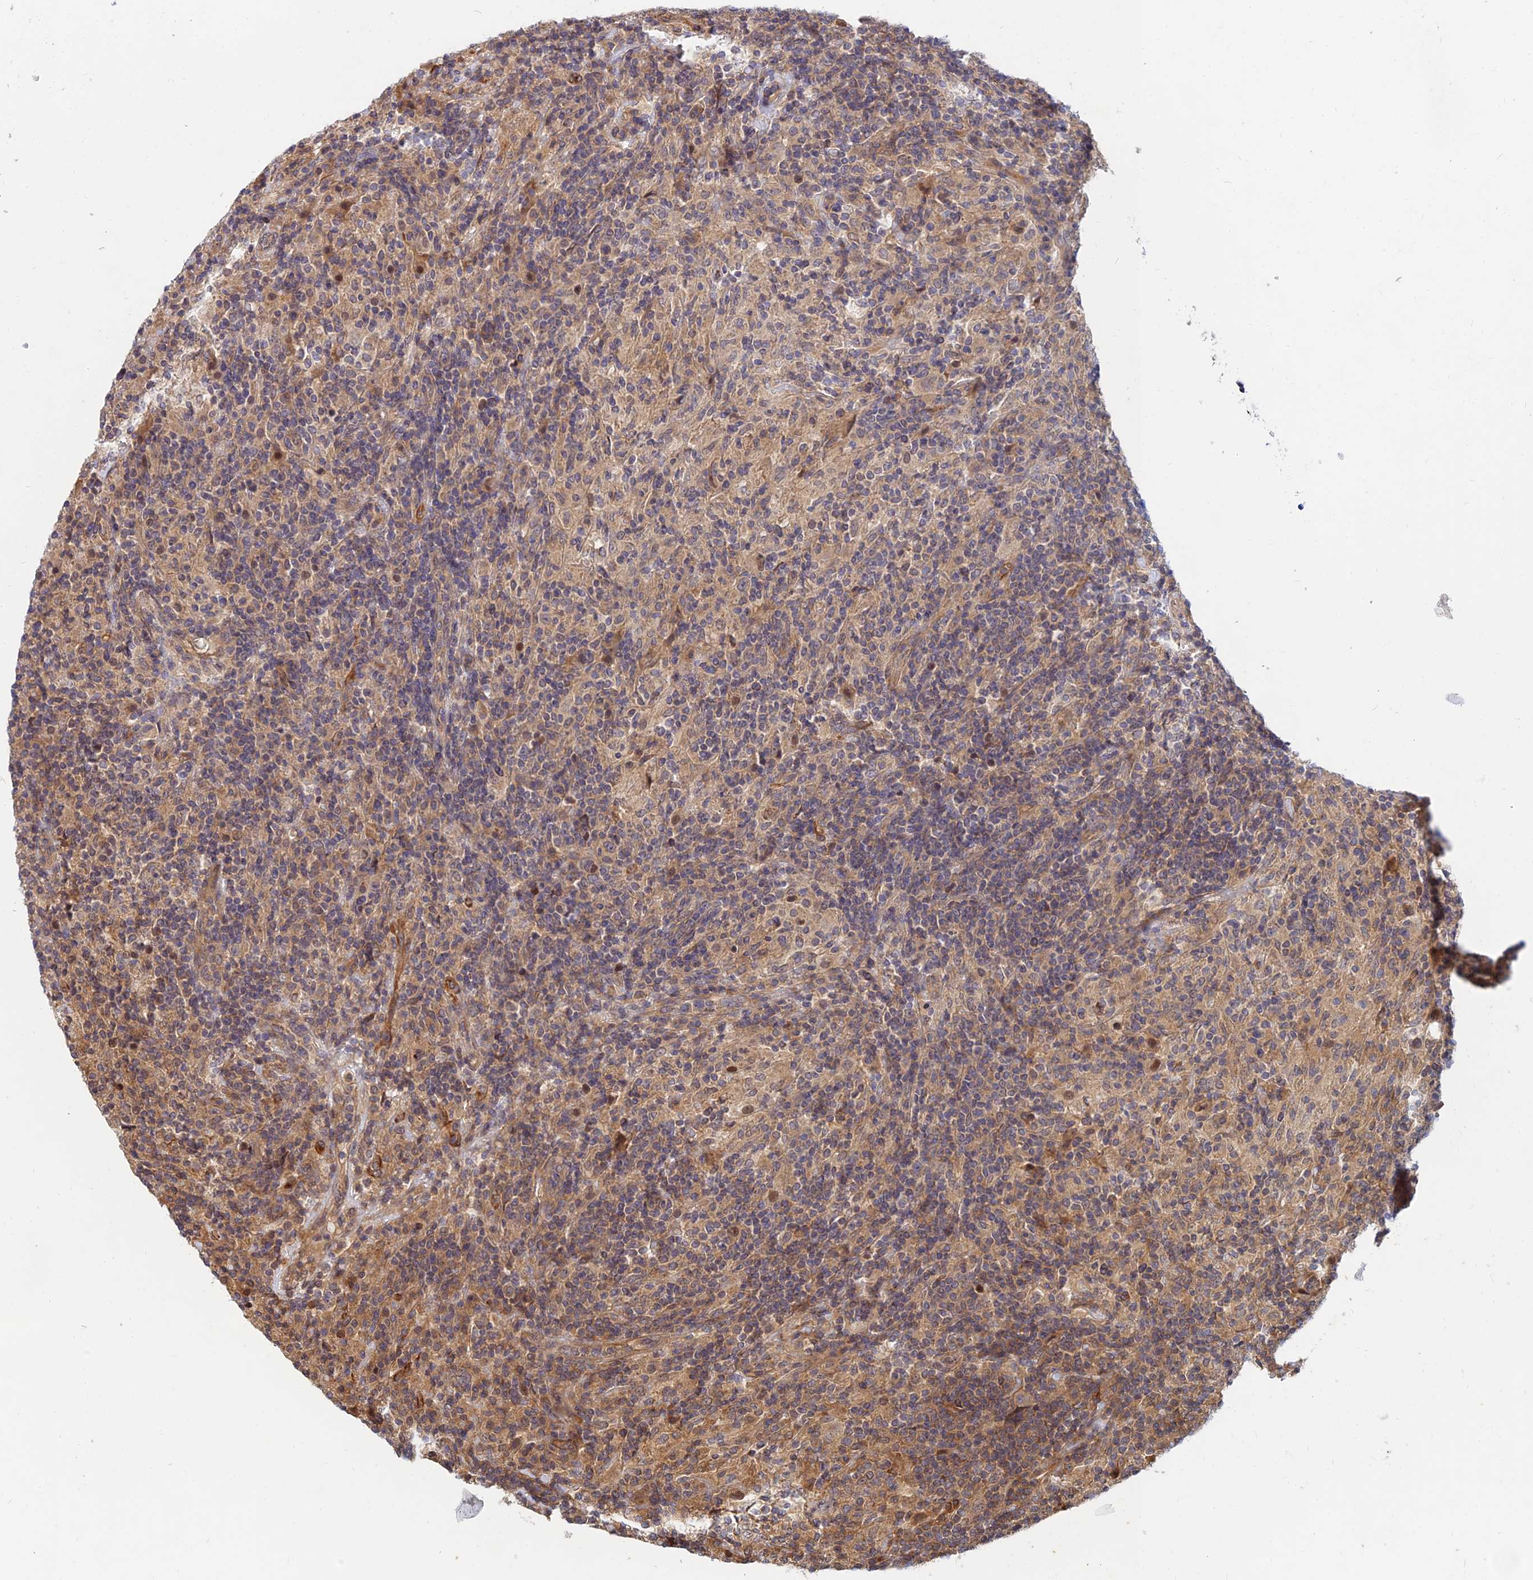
{"staining": {"intensity": "weak", "quantity": "25%-75%", "location": "cytoplasmic/membranous"}, "tissue": "lymphoma", "cell_type": "Tumor cells", "image_type": "cancer", "snomed": [{"axis": "morphology", "description": "Hodgkin's disease, NOS"}, {"axis": "topography", "description": "Lymph node"}], "caption": "Immunohistochemical staining of human lymphoma shows low levels of weak cytoplasmic/membranous protein expression in about 25%-75% of tumor cells. (Brightfield microscopy of DAB IHC at high magnification).", "gene": "WDR41", "patient": {"sex": "male", "age": 70}}